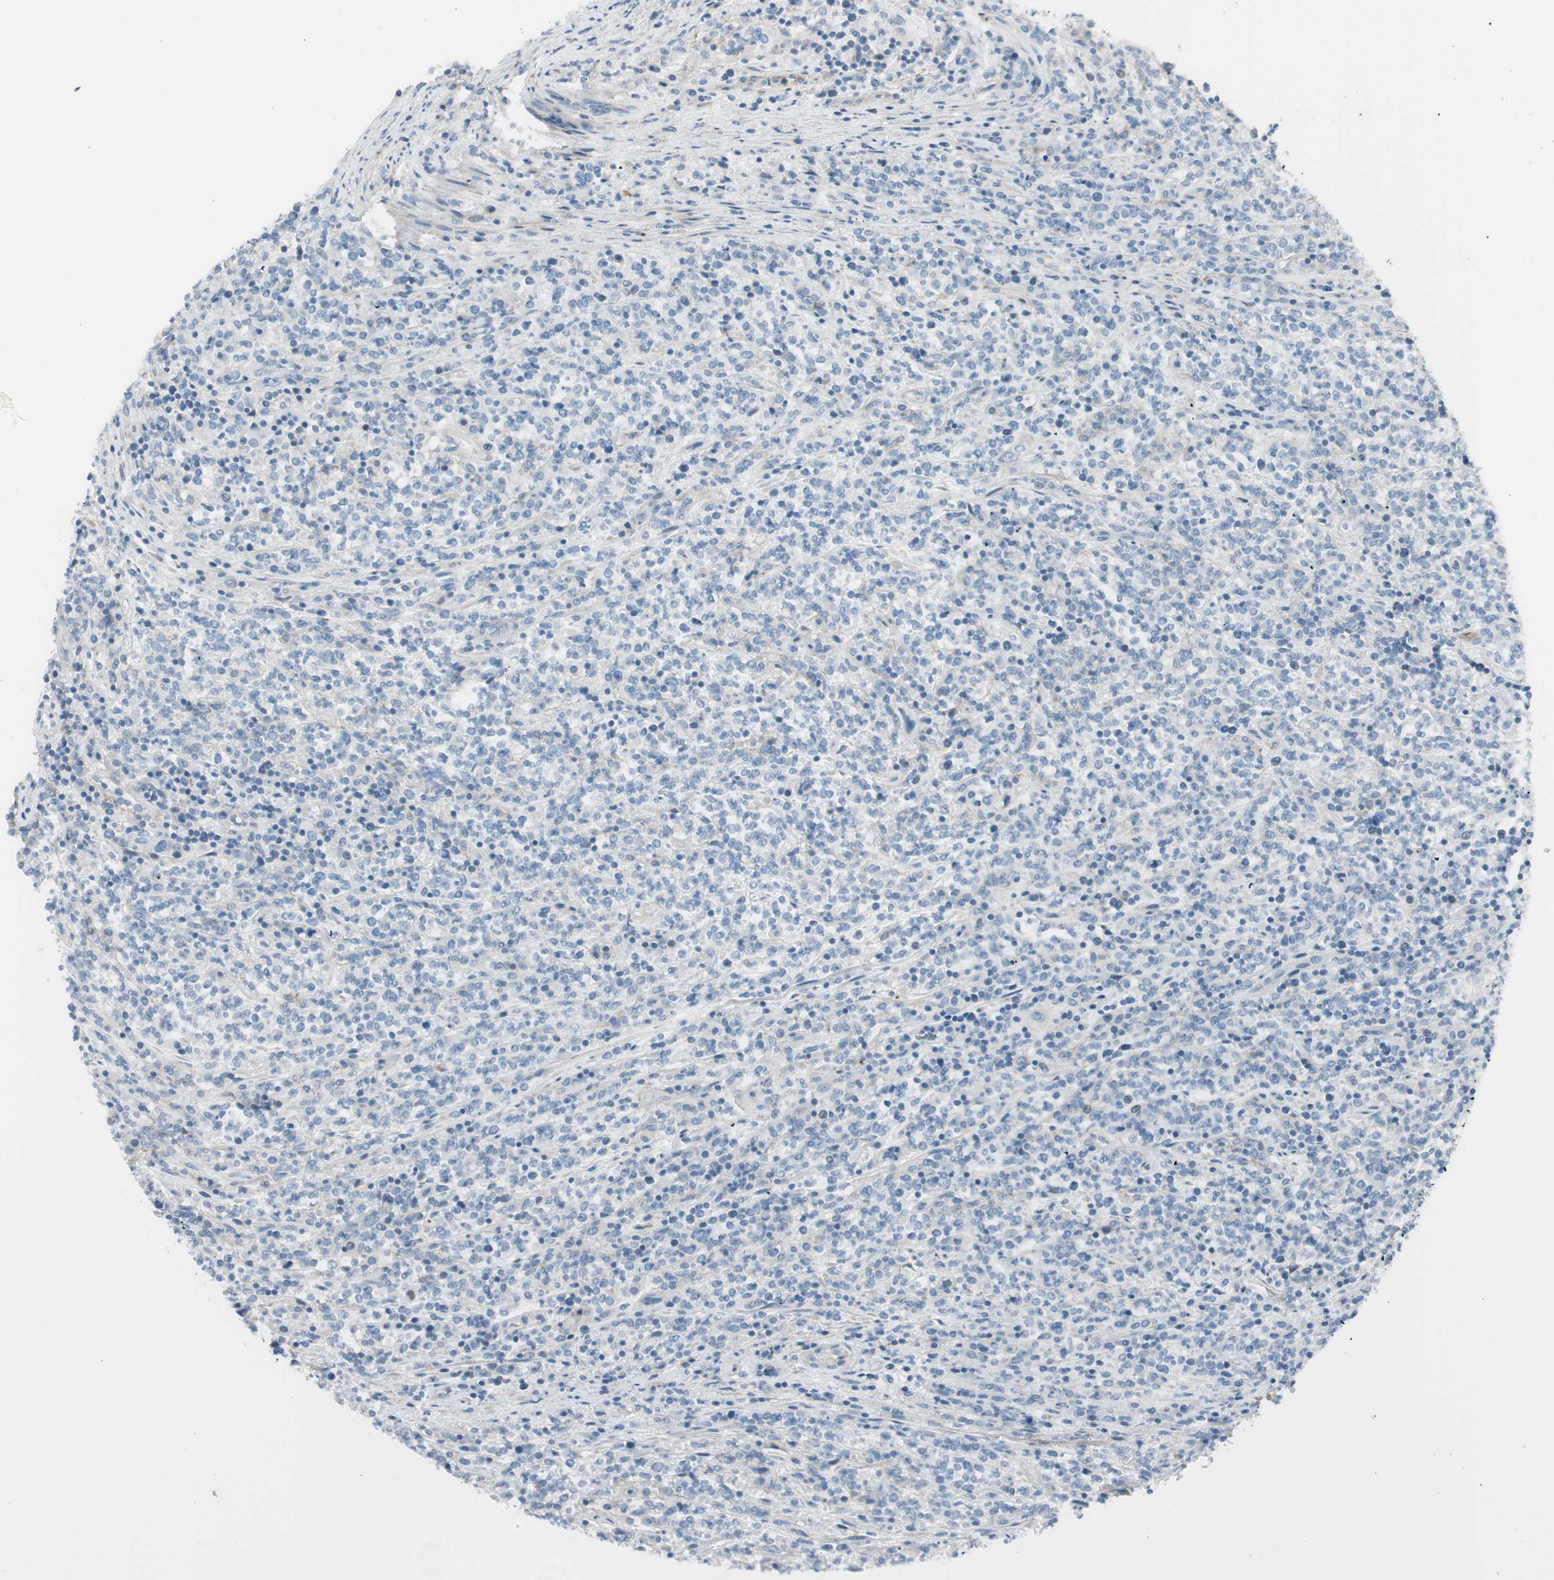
{"staining": {"intensity": "negative", "quantity": "none", "location": "none"}, "tissue": "lymphoma", "cell_type": "Tumor cells", "image_type": "cancer", "snomed": [{"axis": "morphology", "description": "Malignant lymphoma, non-Hodgkin's type, High grade"}, {"axis": "topography", "description": "Soft tissue"}], "caption": "Immunohistochemistry histopathology image of malignant lymphoma, non-Hodgkin's type (high-grade) stained for a protein (brown), which exhibits no expression in tumor cells. Brightfield microscopy of IHC stained with DAB (3,3'-diaminobenzidine) (brown) and hematoxylin (blue), captured at high magnification.", "gene": "CACNA2D1", "patient": {"sex": "male", "age": 18}}